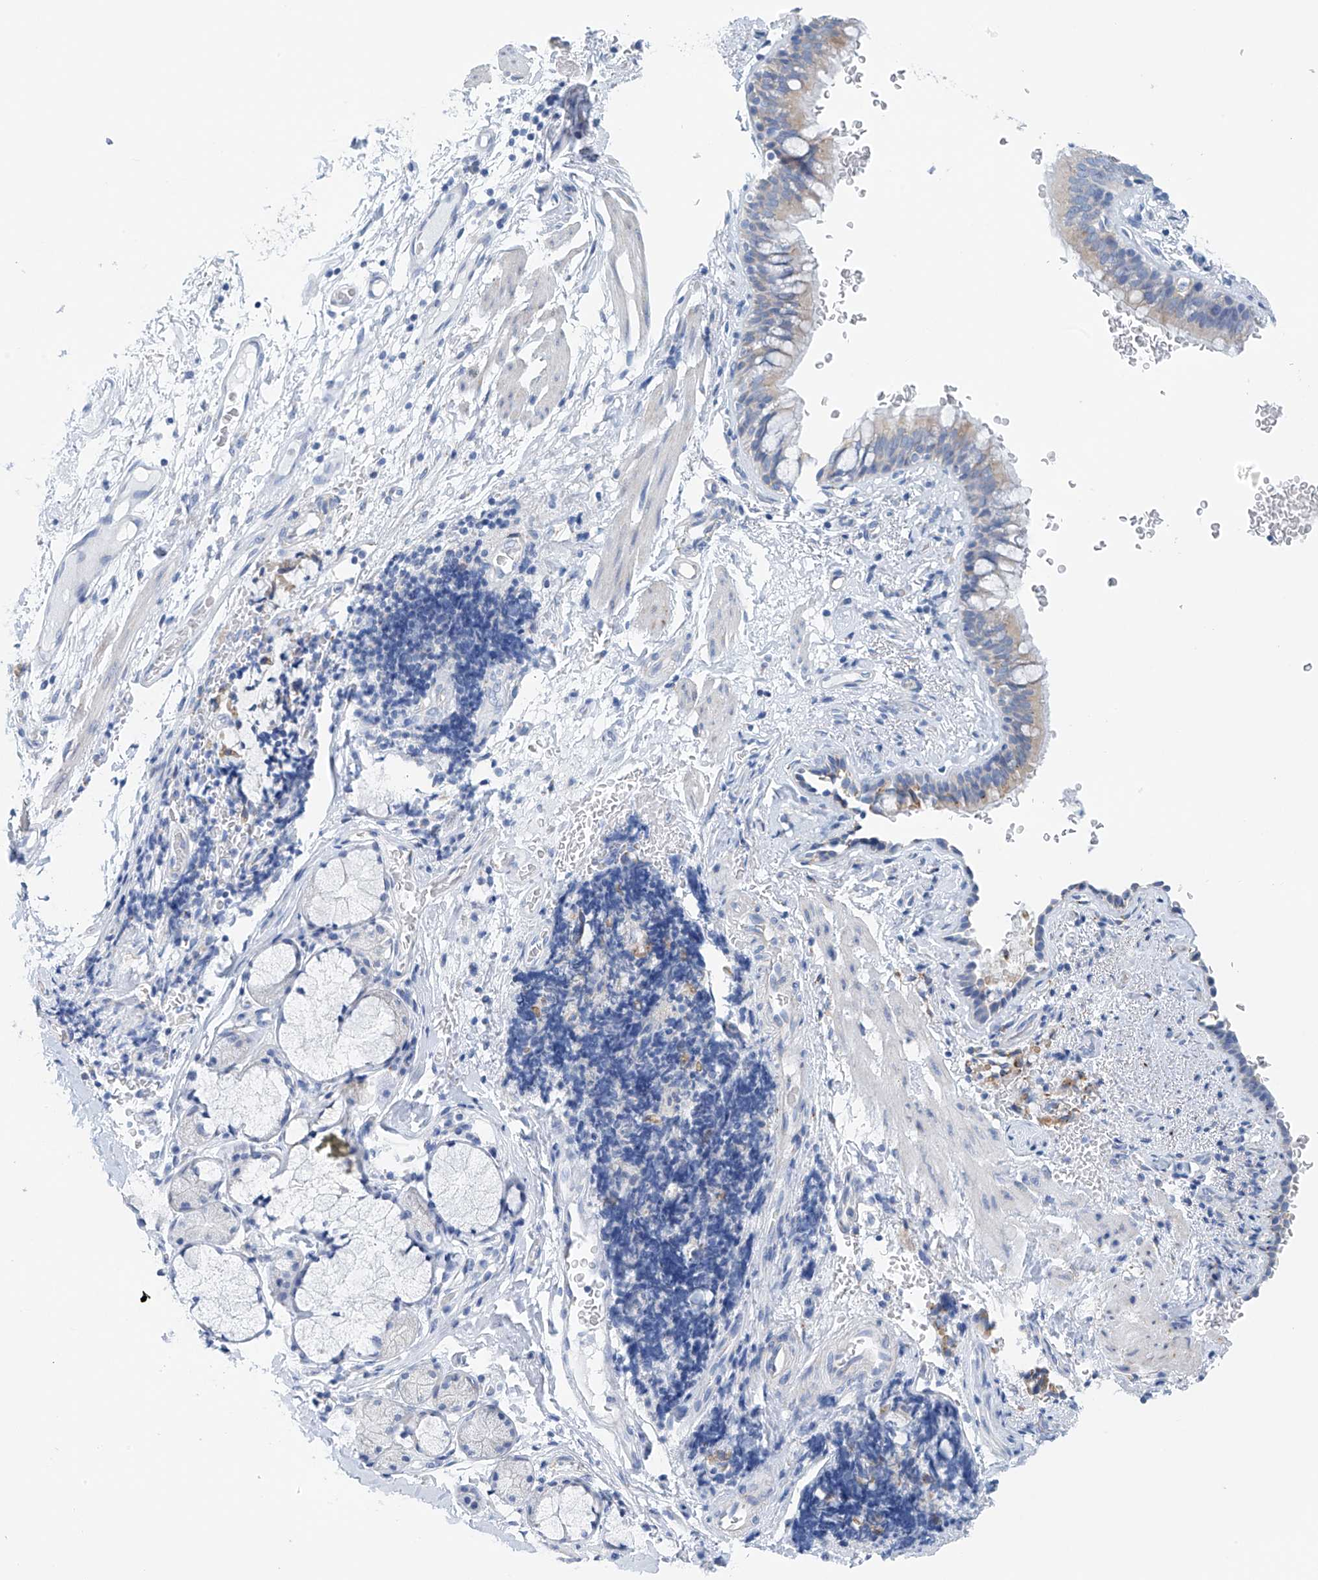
{"staining": {"intensity": "weak", "quantity": "<25%", "location": "cytoplasmic/membranous"}, "tissue": "bronchus", "cell_type": "Respiratory epithelial cells", "image_type": "normal", "snomed": [{"axis": "morphology", "description": "Normal tissue, NOS"}, {"axis": "topography", "description": "Cartilage tissue"}, {"axis": "topography", "description": "Bronchus"}], "caption": "A high-resolution image shows IHC staining of unremarkable bronchus, which exhibits no significant expression in respiratory epithelial cells. (DAB (3,3'-diaminobenzidine) IHC, high magnification).", "gene": "RCN2", "patient": {"sex": "female", "age": 36}}